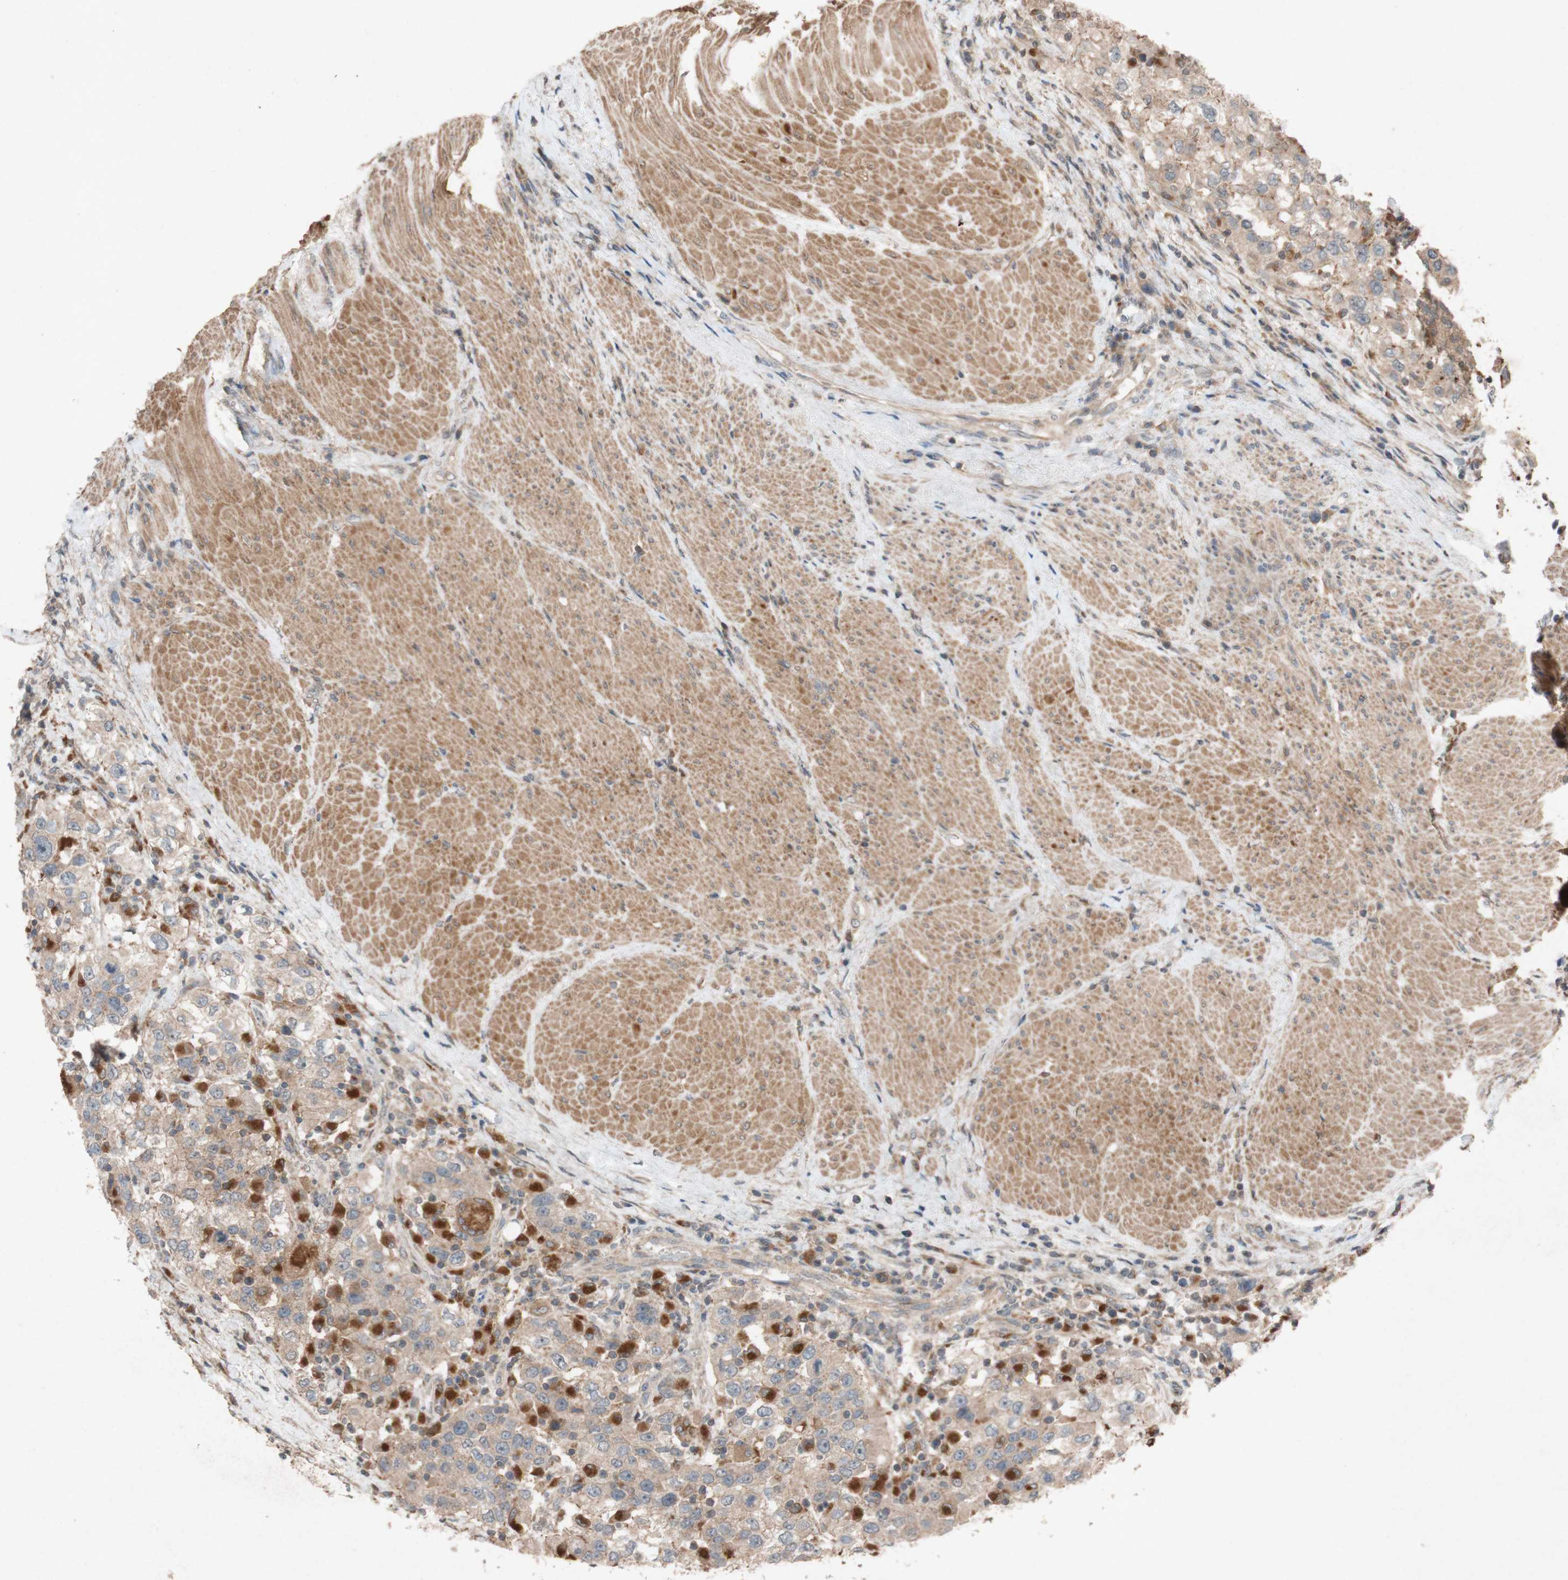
{"staining": {"intensity": "weak", "quantity": ">75%", "location": "cytoplasmic/membranous"}, "tissue": "urothelial cancer", "cell_type": "Tumor cells", "image_type": "cancer", "snomed": [{"axis": "morphology", "description": "Urothelial carcinoma, High grade"}, {"axis": "topography", "description": "Urinary bladder"}], "caption": "There is low levels of weak cytoplasmic/membranous expression in tumor cells of urothelial cancer, as demonstrated by immunohistochemical staining (brown color).", "gene": "ATP6V1F", "patient": {"sex": "female", "age": 80}}